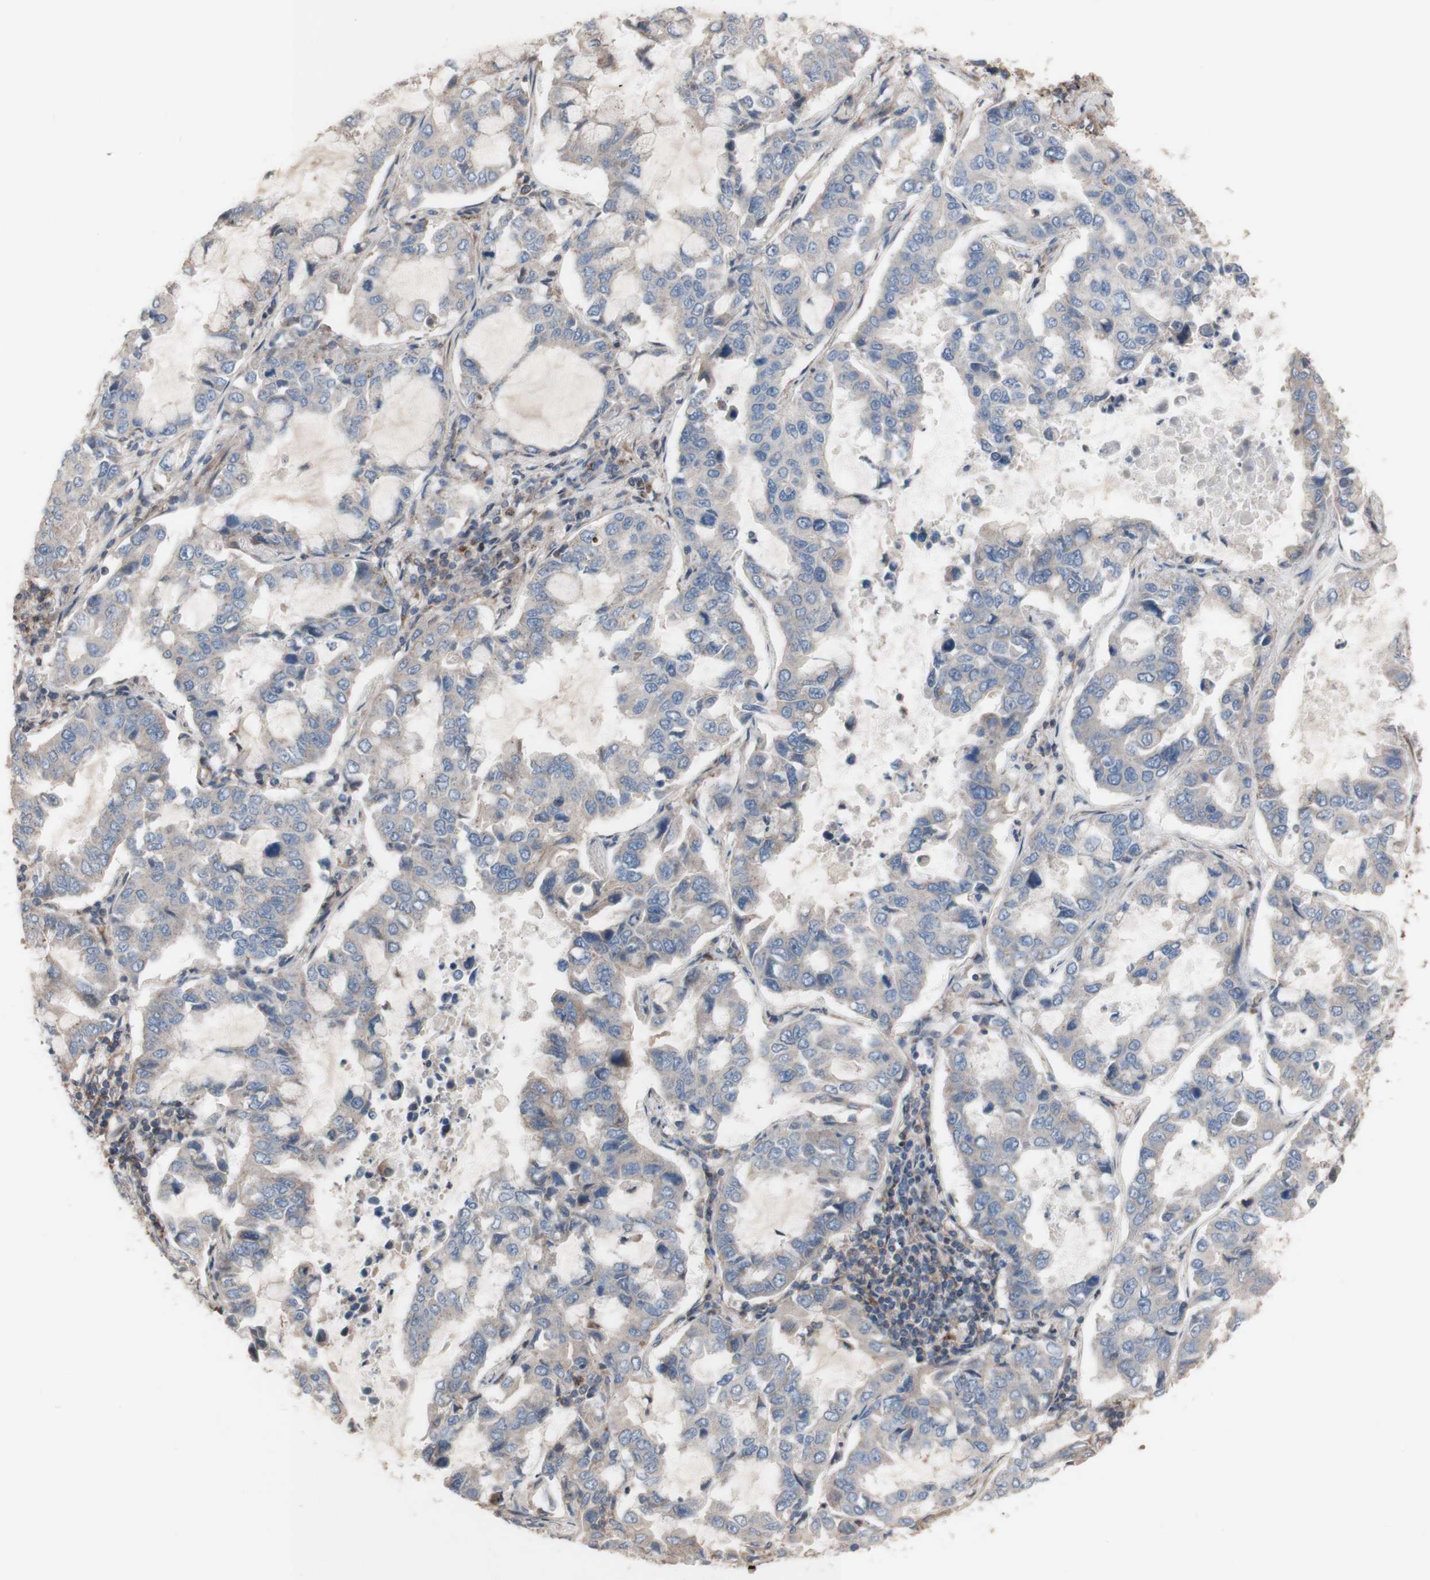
{"staining": {"intensity": "weak", "quantity": ">75%", "location": "cytoplasmic/membranous"}, "tissue": "lung cancer", "cell_type": "Tumor cells", "image_type": "cancer", "snomed": [{"axis": "morphology", "description": "Adenocarcinoma, NOS"}, {"axis": "topography", "description": "Lung"}], "caption": "Immunohistochemical staining of human lung adenocarcinoma demonstrates low levels of weak cytoplasmic/membranous staining in about >75% of tumor cells. (DAB (3,3'-diaminobenzidine) IHC with brightfield microscopy, high magnification).", "gene": "COPB1", "patient": {"sex": "male", "age": 64}}